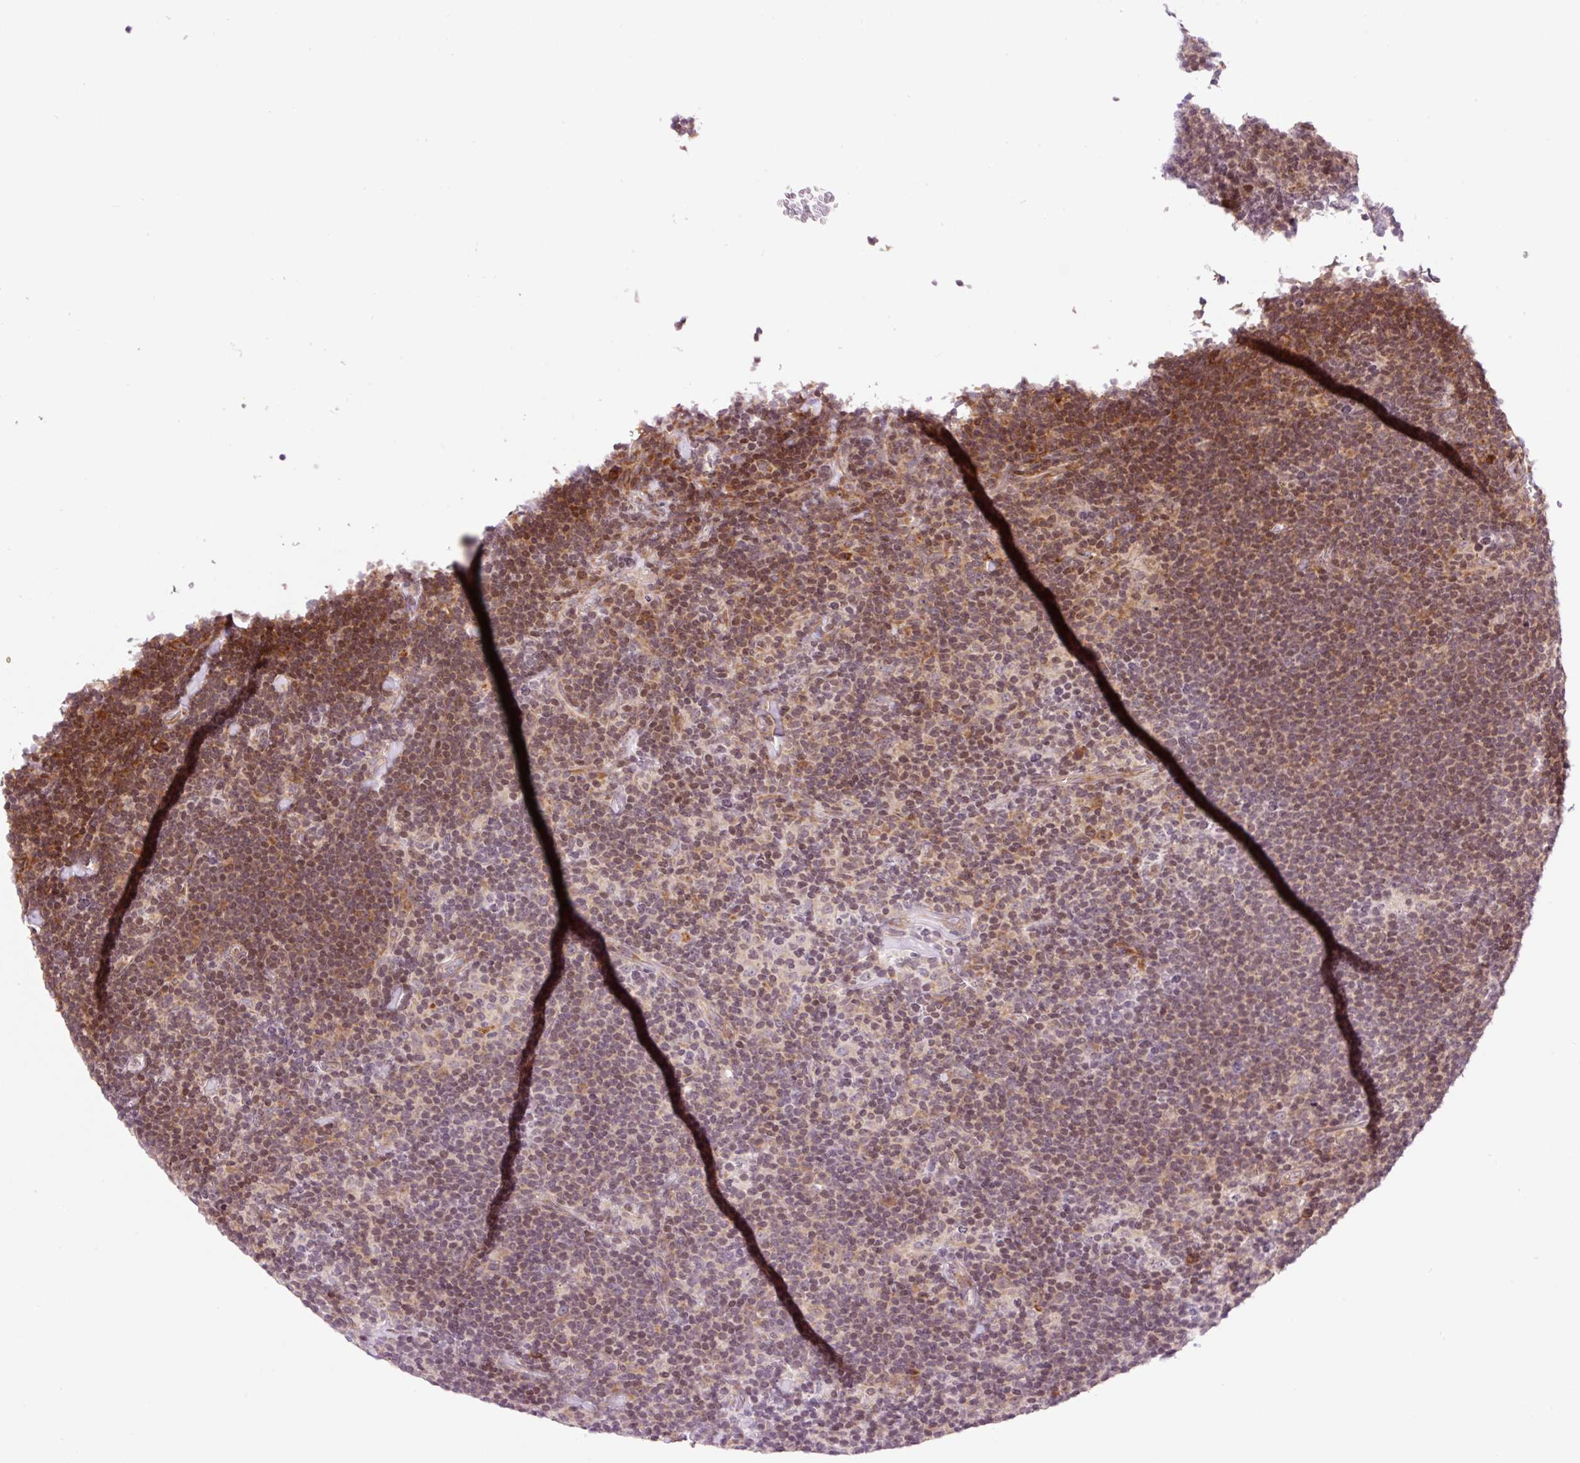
{"staining": {"intensity": "weak", "quantity": "<25%", "location": "cytoplasmic/membranous"}, "tissue": "lymphoma", "cell_type": "Tumor cells", "image_type": "cancer", "snomed": [{"axis": "morphology", "description": "Hodgkin's disease, NOS"}, {"axis": "topography", "description": "Lymph node"}], "caption": "Micrograph shows no significant protein staining in tumor cells of Hodgkin's disease.", "gene": "RPL41", "patient": {"sex": "female", "age": 57}}